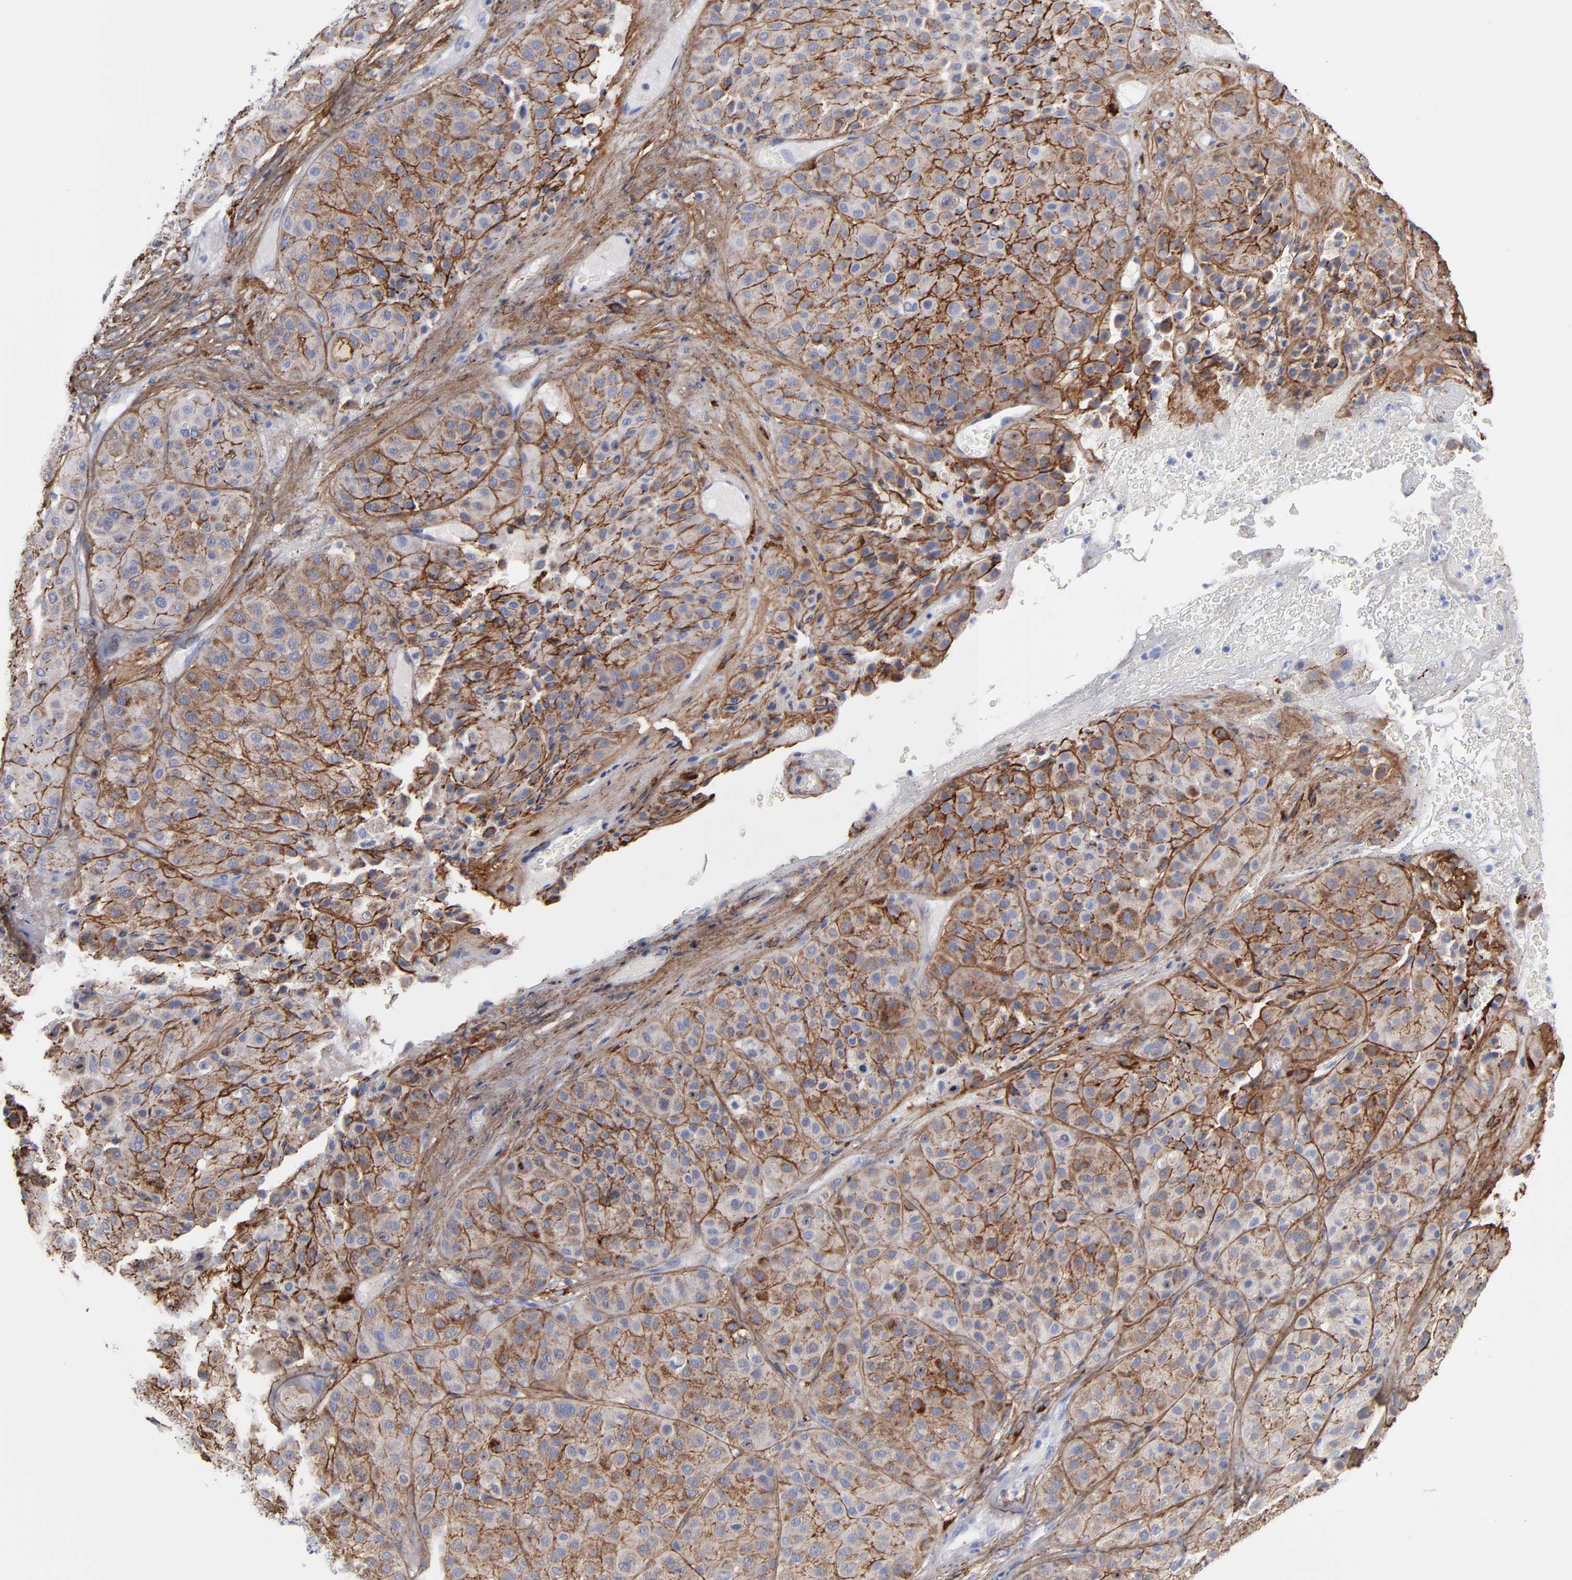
{"staining": {"intensity": "moderate", "quantity": "25%-75%", "location": "cytoplasmic/membranous"}, "tissue": "melanoma", "cell_type": "Tumor cells", "image_type": "cancer", "snomed": [{"axis": "morphology", "description": "Normal tissue, NOS"}, {"axis": "morphology", "description": "Malignant melanoma, Metastatic site"}, {"axis": "topography", "description": "Skin"}], "caption": "There is medium levels of moderate cytoplasmic/membranous expression in tumor cells of melanoma, as demonstrated by immunohistochemical staining (brown color).", "gene": "EMILIN1", "patient": {"sex": "male", "age": 41}}